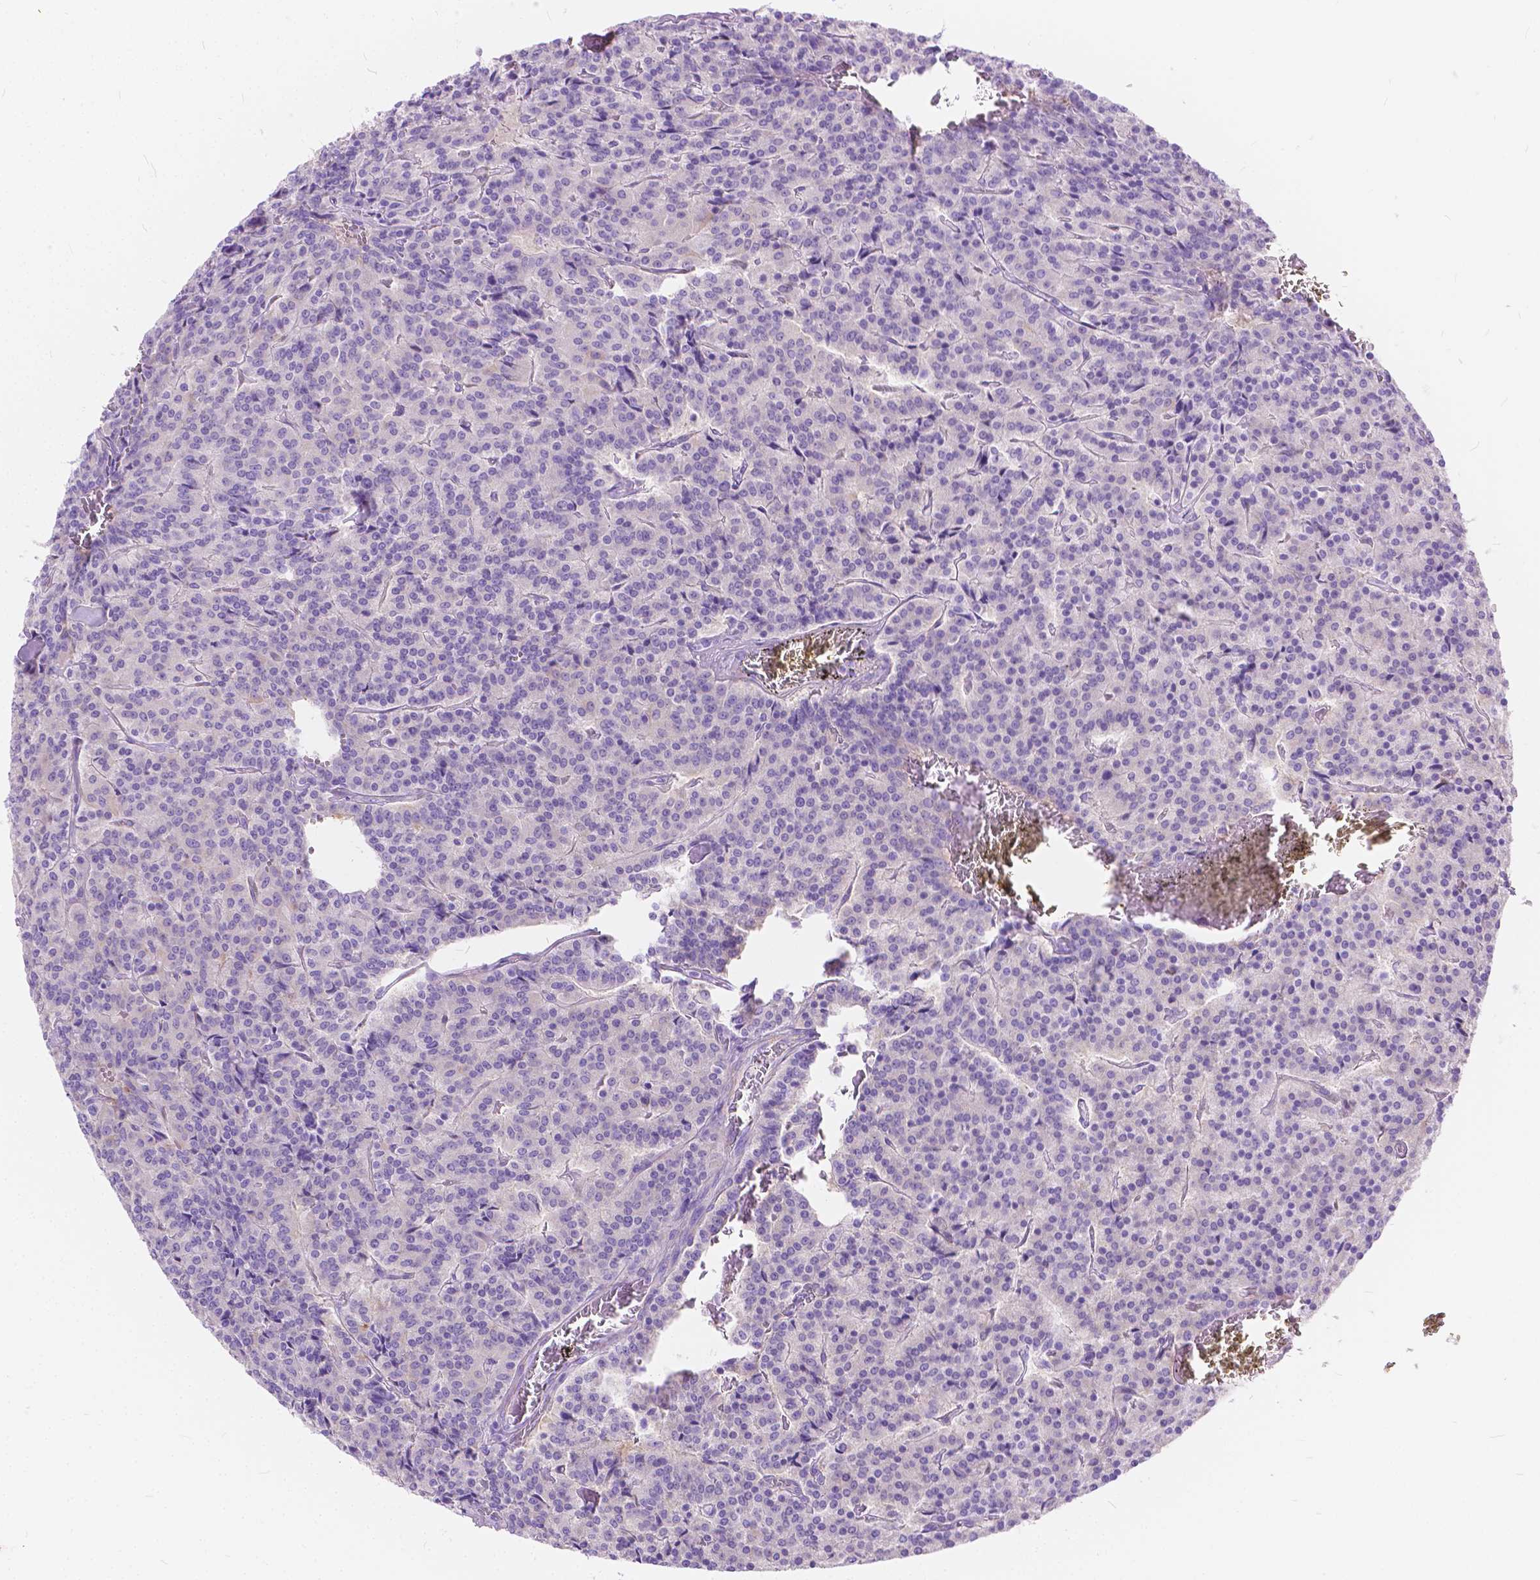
{"staining": {"intensity": "negative", "quantity": "none", "location": "none"}, "tissue": "carcinoid", "cell_type": "Tumor cells", "image_type": "cancer", "snomed": [{"axis": "morphology", "description": "Carcinoid, malignant, NOS"}, {"axis": "topography", "description": "Lung"}], "caption": "Protein analysis of carcinoid reveals no significant staining in tumor cells. (DAB (3,3'-diaminobenzidine) immunohistochemistry with hematoxylin counter stain).", "gene": "CHRM1", "patient": {"sex": "male", "age": 70}}